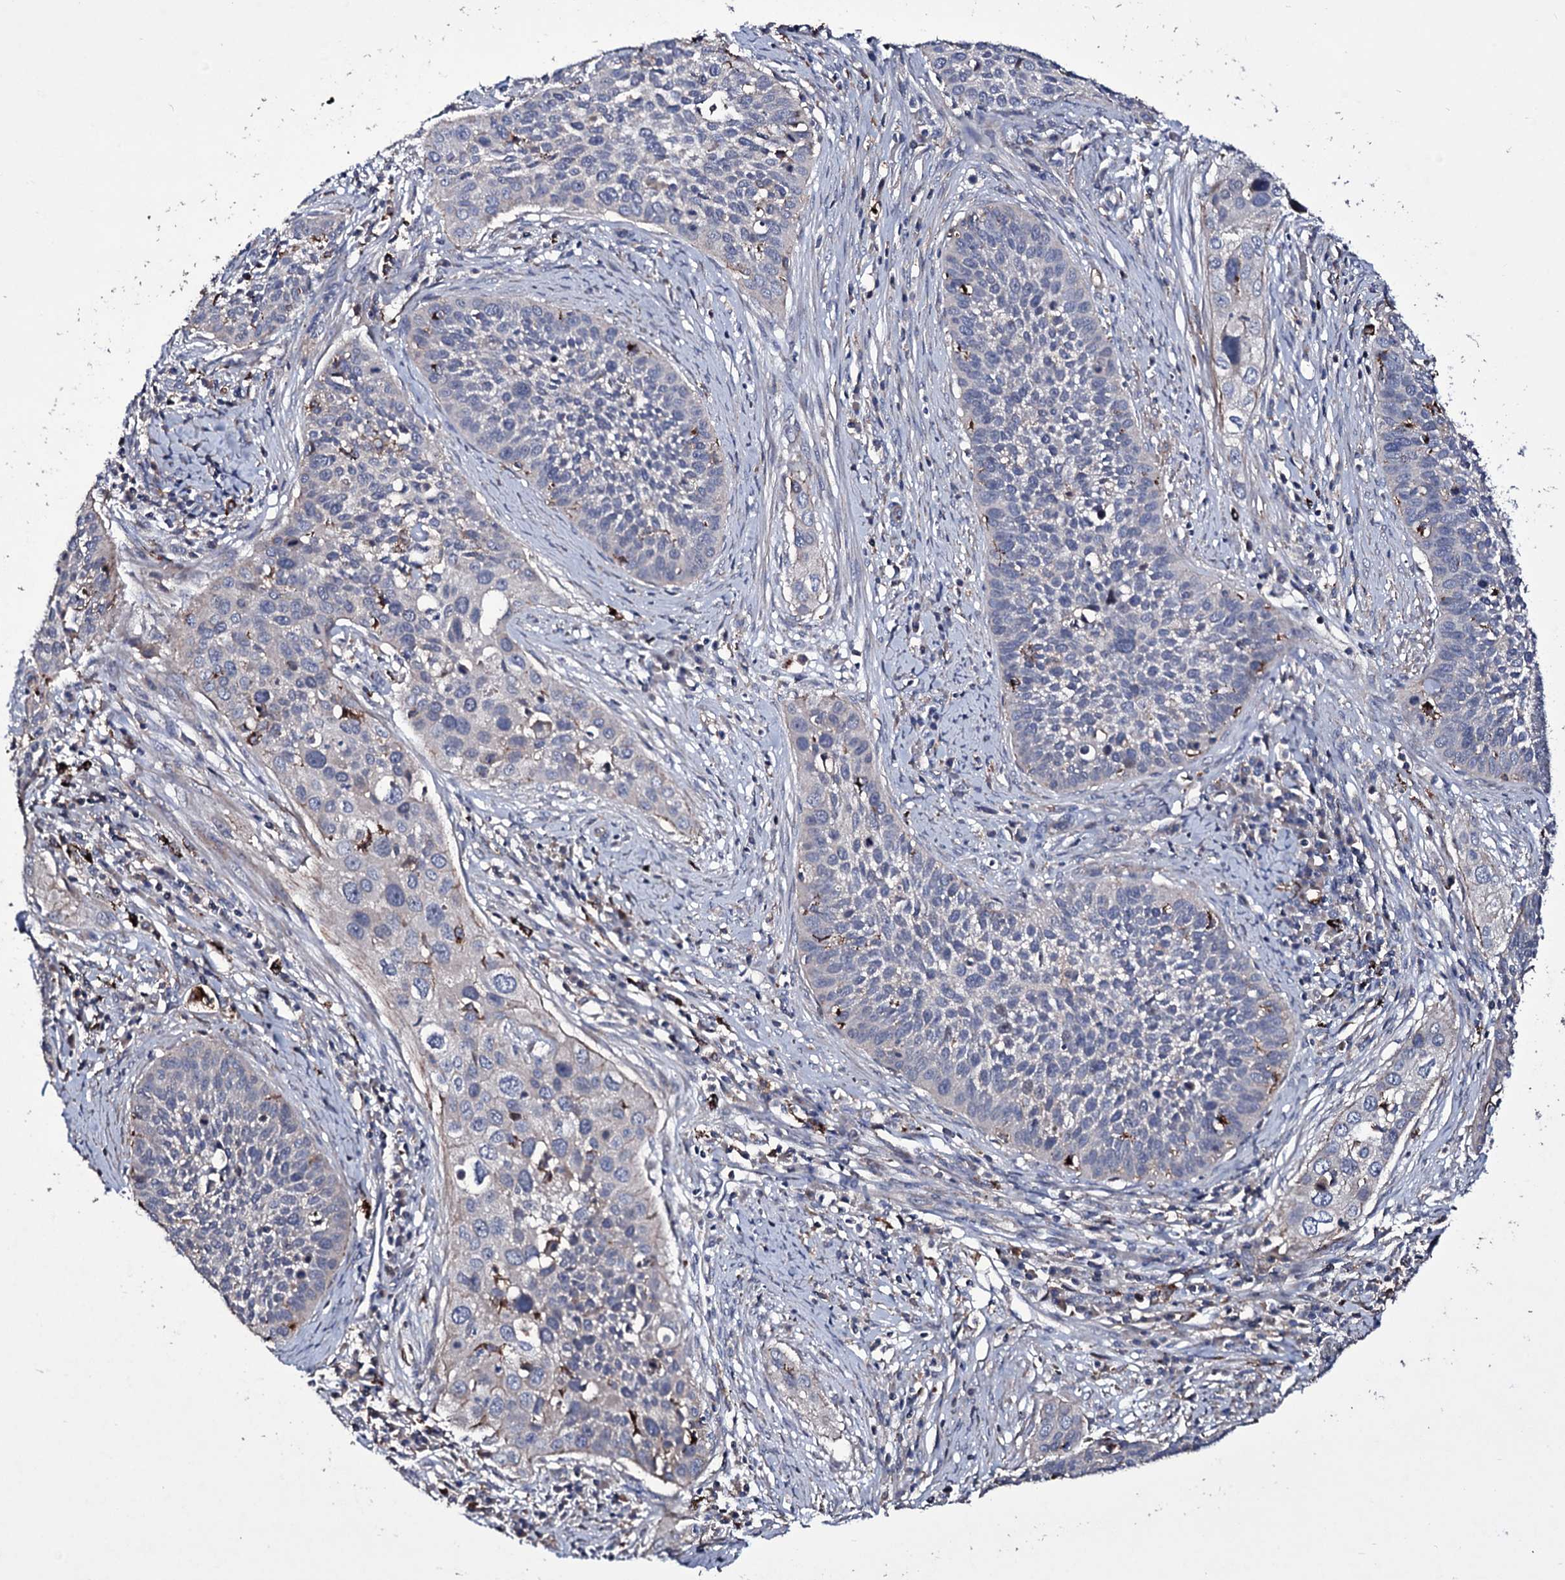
{"staining": {"intensity": "weak", "quantity": "<25%", "location": "cytoplasmic/membranous"}, "tissue": "cervical cancer", "cell_type": "Tumor cells", "image_type": "cancer", "snomed": [{"axis": "morphology", "description": "Squamous cell carcinoma, NOS"}, {"axis": "topography", "description": "Cervix"}], "caption": "Human cervical cancer (squamous cell carcinoma) stained for a protein using IHC exhibits no positivity in tumor cells.", "gene": "ZSWIM8", "patient": {"sex": "female", "age": 34}}